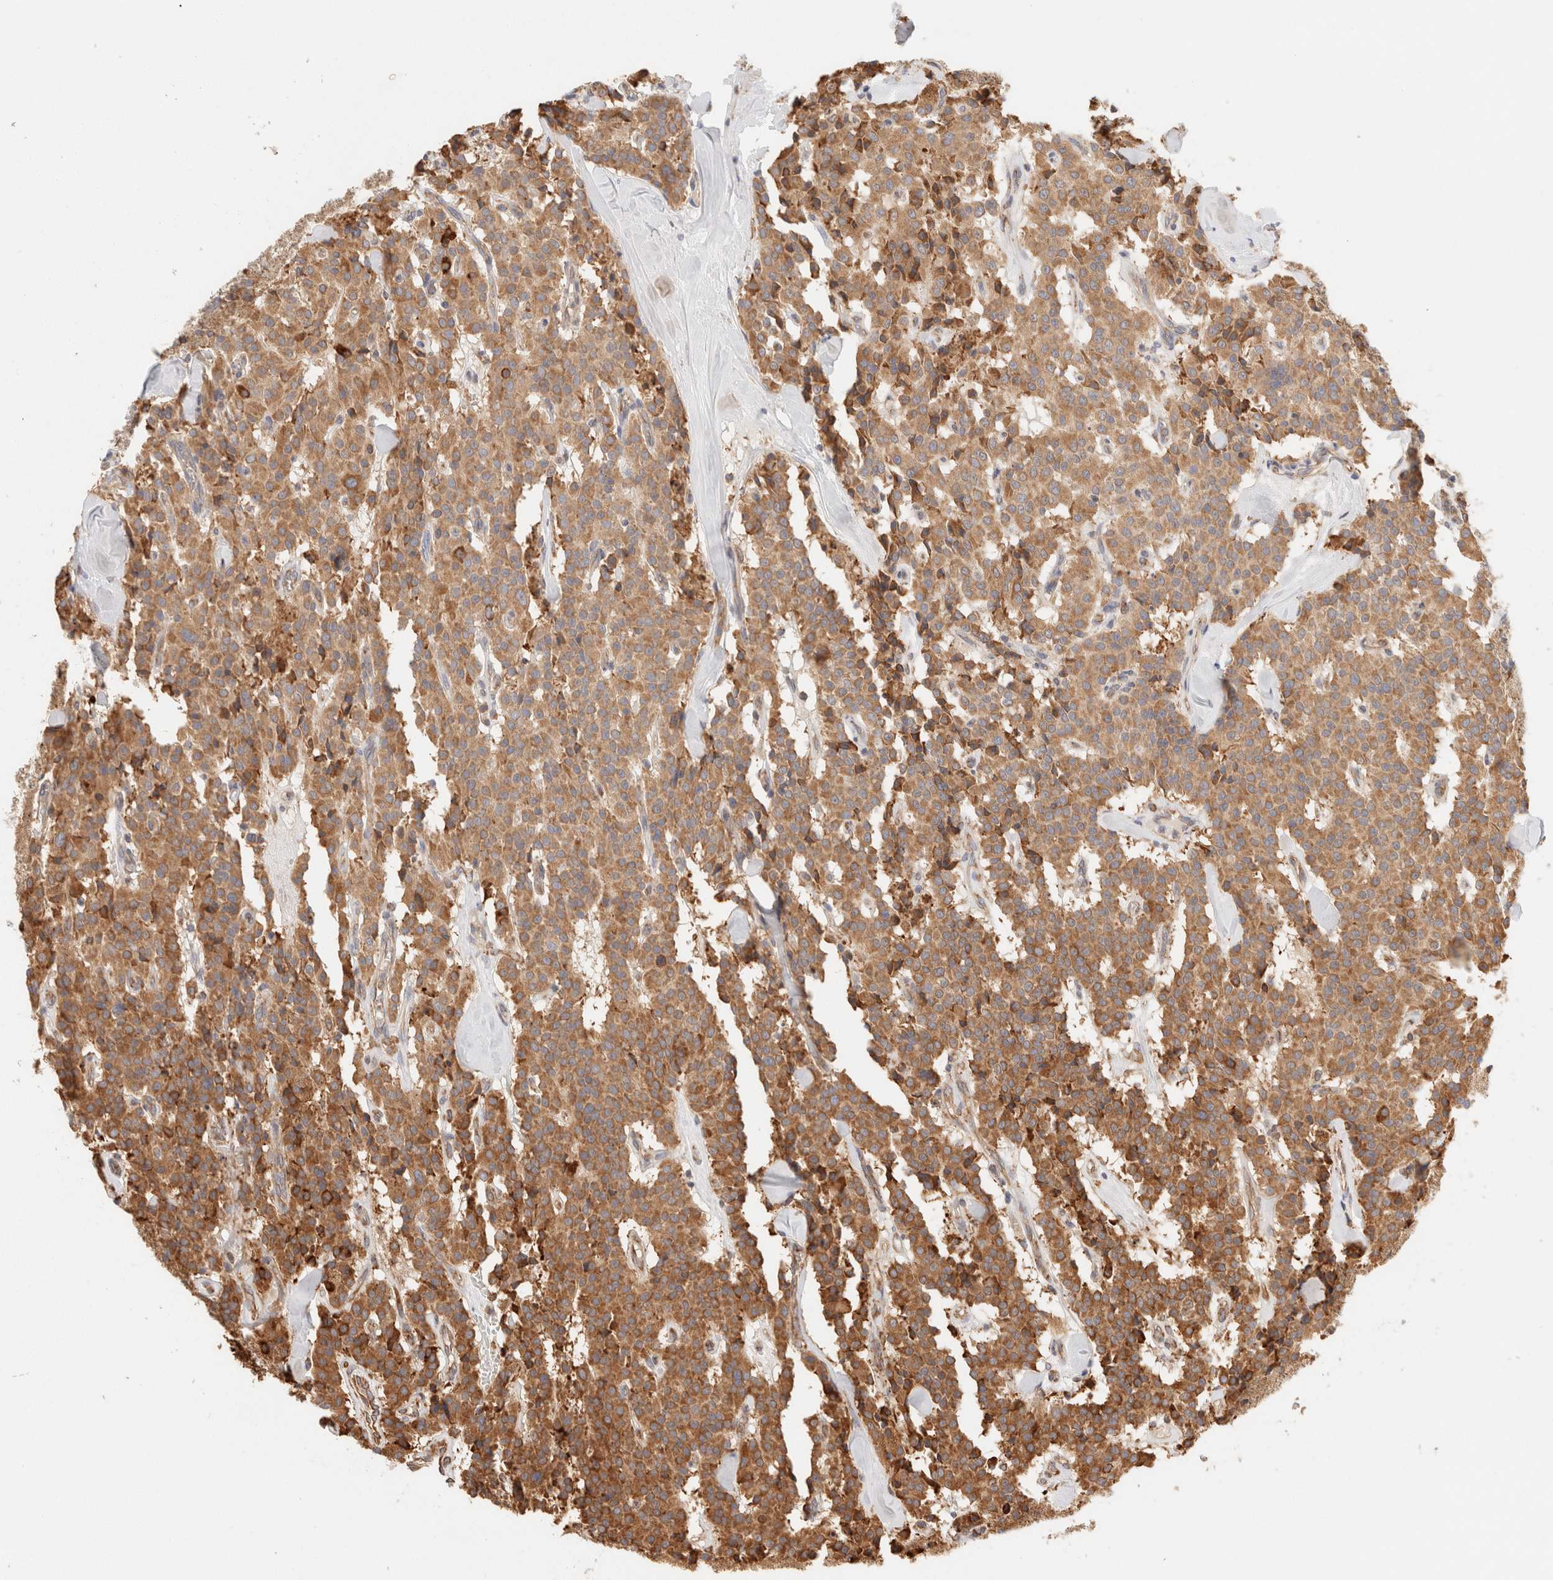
{"staining": {"intensity": "moderate", "quantity": ">75%", "location": "cytoplasmic/membranous"}, "tissue": "carcinoid", "cell_type": "Tumor cells", "image_type": "cancer", "snomed": [{"axis": "morphology", "description": "Carcinoid, malignant, NOS"}, {"axis": "topography", "description": "Lung"}], "caption": "There is medium levels of moderate cytoplasmic/membranous expression in tumor cells of carcinoid, as demonstrated by immunohistochemical staining (brown color).", "gene": "FER", "patient": {"sex": "male", "age": 30}}